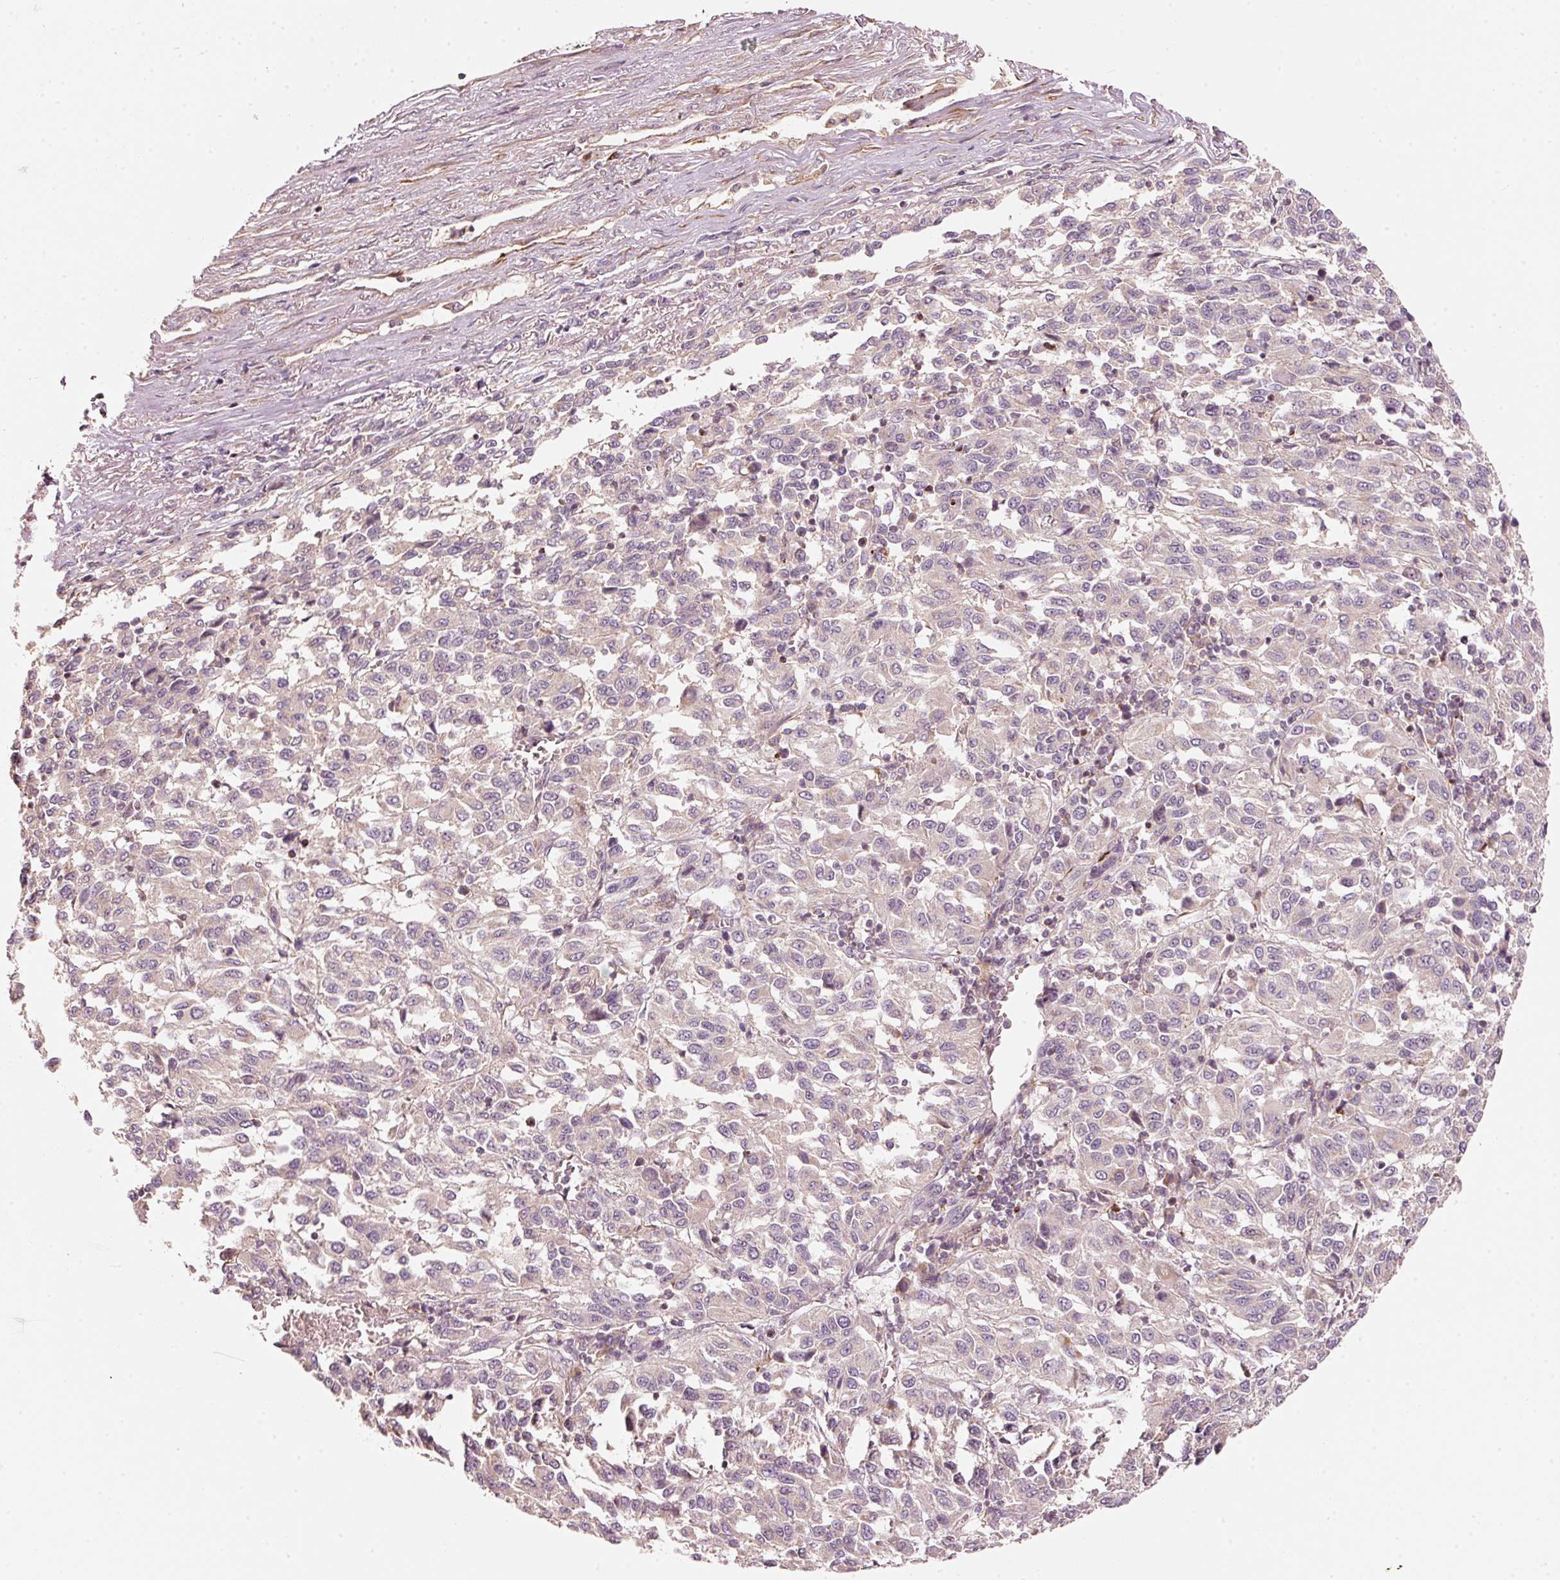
{"staining": {"intensity": "negative", "quantity": "none", "location": "none"}, "tissue": "melanoma", "cell_type": "Tumor cells", "image_type": "cancer", "snomed": [{"axis": "morphology", "description": "Malignant melanoma, Metastatic site"}, {"axis": "topography", "description": "Lung"}], "caption": "An image of malignant melanoma (metastatic site) stained for a protein reveals no brown staining in tumor cells. (Brightfield microscopy of DAB IHC at high magnification).", "gene": "ARHGAP22", "patient": {"sex": "male", "age": 64}}